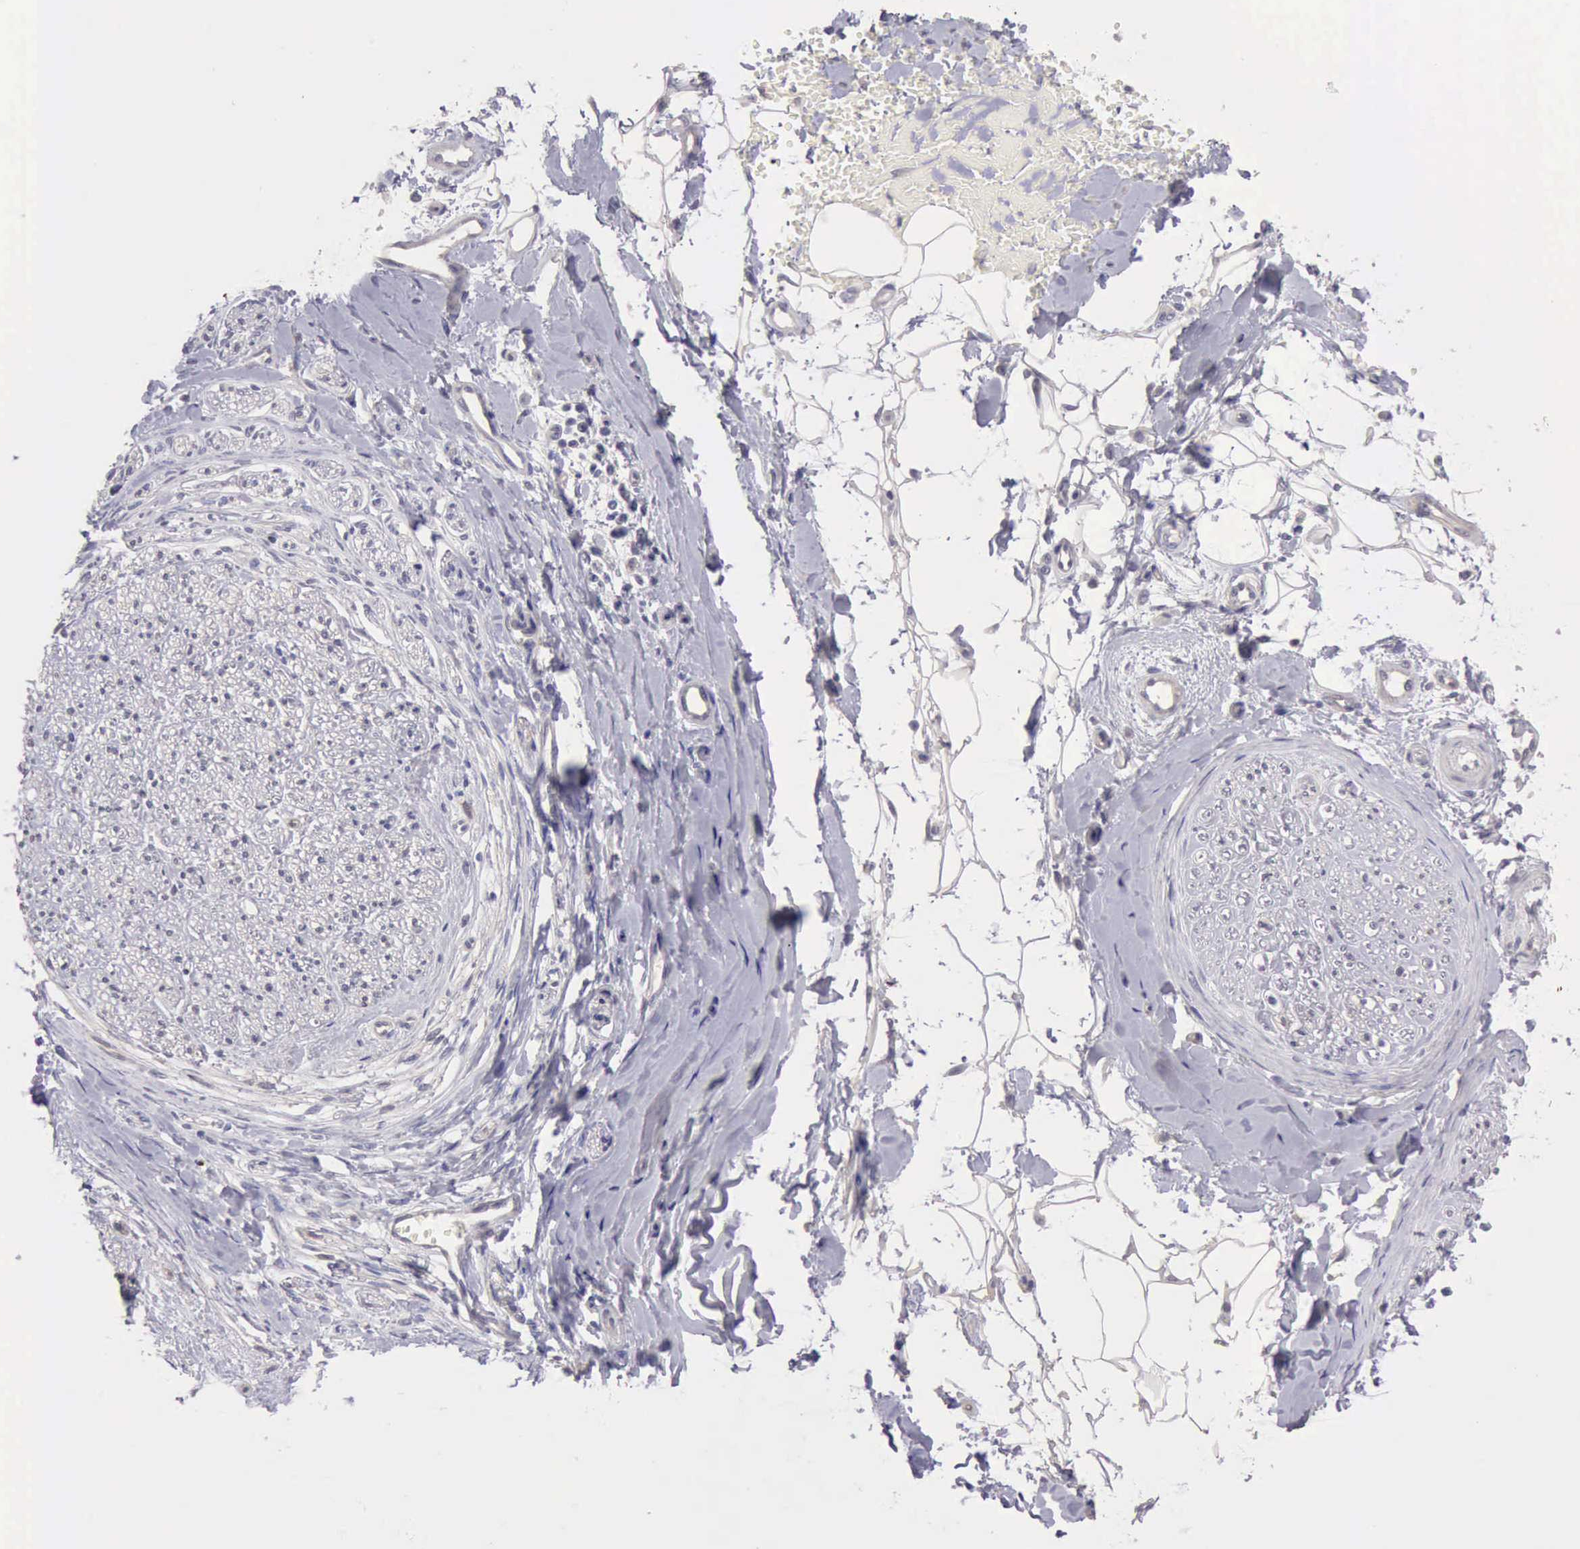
{"staining": {"intensity": "negative", "quantity": "none", "location": "none"}, "tissue": "adipose tissue", "cell_type": "Adipocytes", "image_type": "normal", "snomed": [{"axis": "morphology", "description": "Normal tissue, NOS"}, {"axis": "morphology", "description": "Squamous cell carcinoma, NOS"}, {"axis": "topography", "description": "Skin"}, {"axis": "topography", "description": "Peripheral nerve tissue"}], "caption": "Adipocytes are negative for protein expression in benign human adipose tissue. (Stains: DAB IHC with hematoxylin counter stain, Microscopy: brightfield microscopy at high magnification).", "gene": "KCND1", "patient": {"sex": "male", "age": 83}}